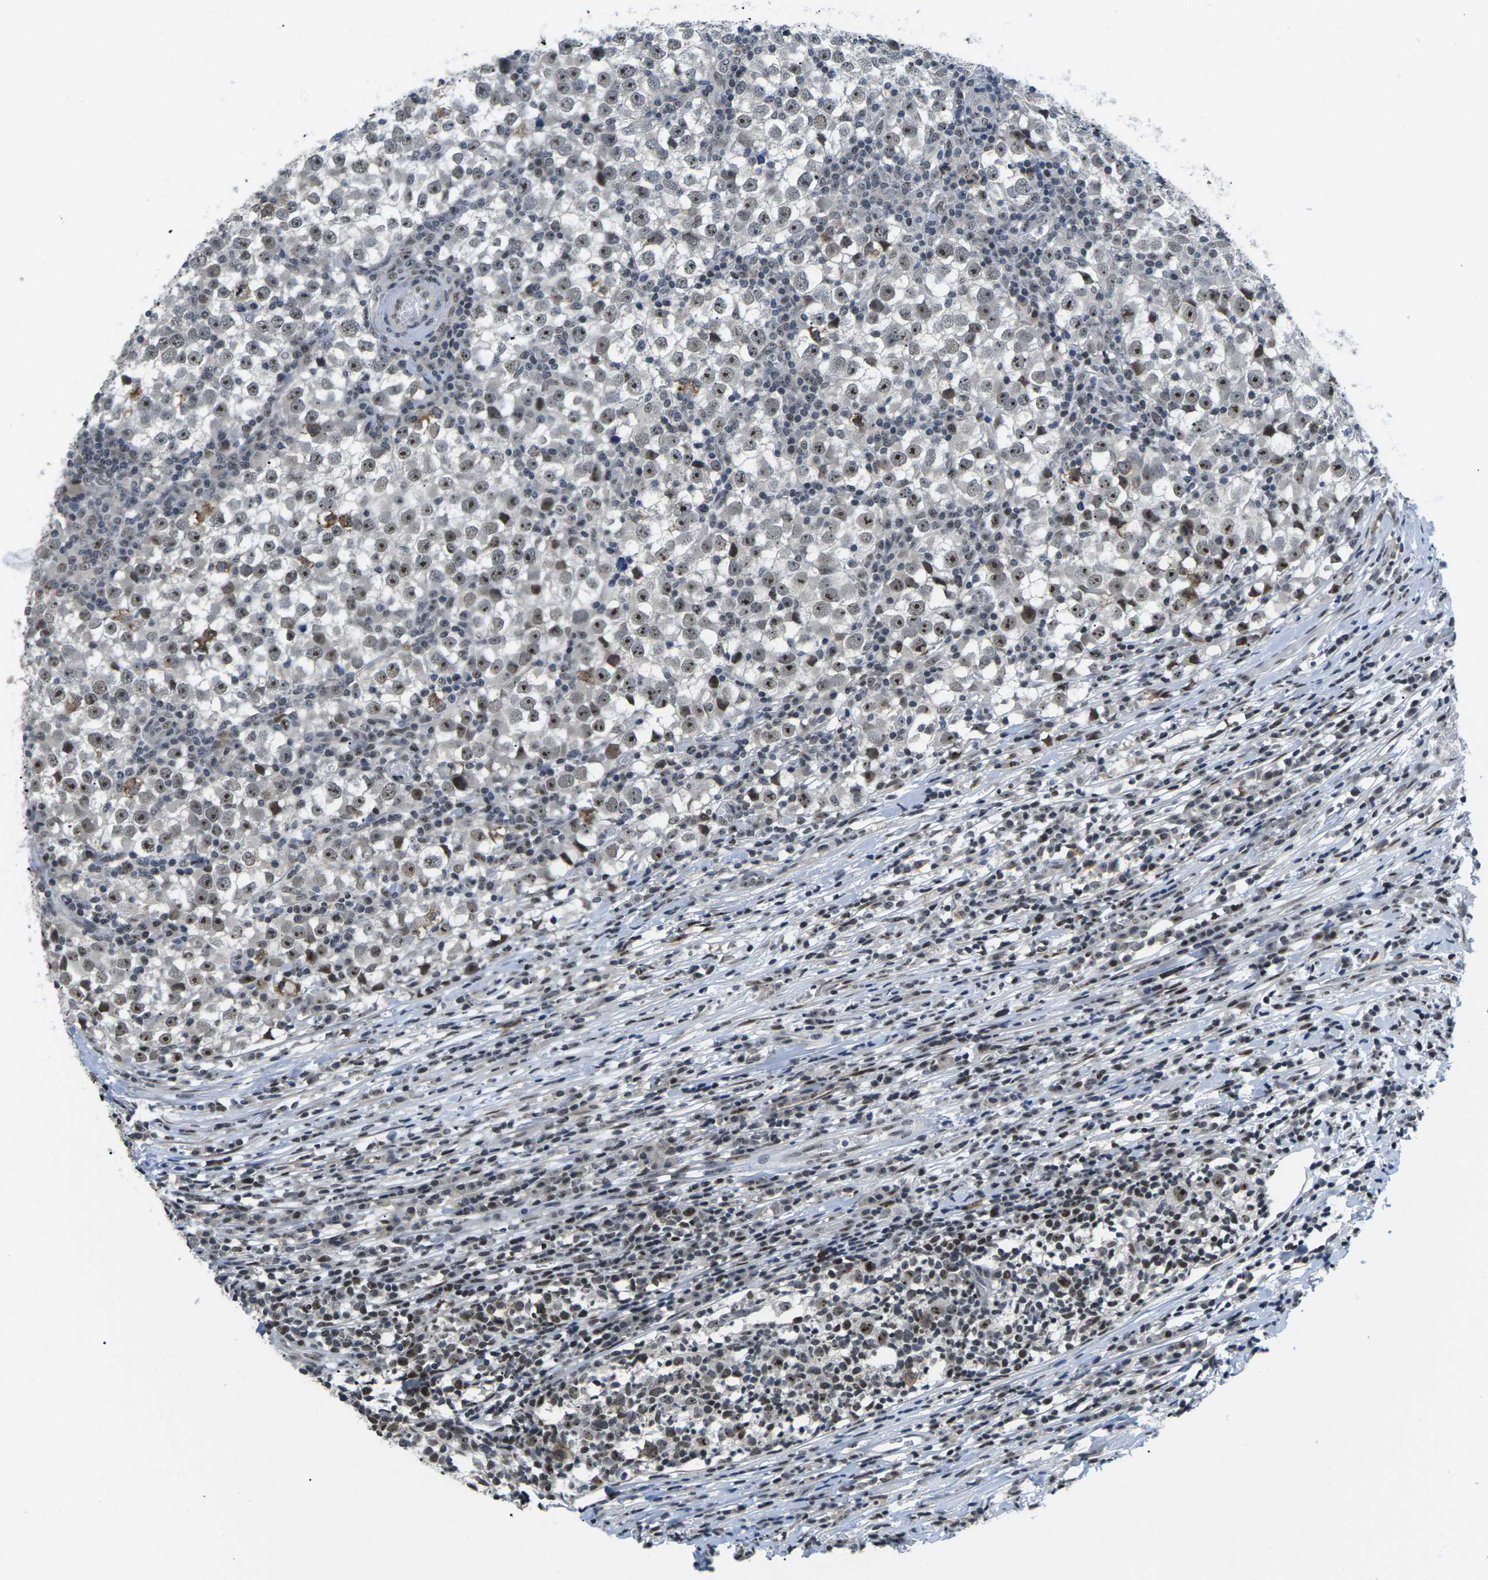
{"staining": {"intensity": "moderate", "quantity": "25%-75%", "location": "nuclear"}, "tissue": "testis cancer", "cell_type": "Tumor cells", "image_type": "cancer", "snomed": [{"axis": "morphology", "description": "Seminoma, NOS"}, {"axis": "topography", "description": "Testis"}], "caption": "Tumor cells demonstrate medium levels of moderate nuclear positivity in about 25%-75% of cells in human seminoma (testis).", "gene": "NSRP1", "patient": {"sex": "male", "age": 65}}